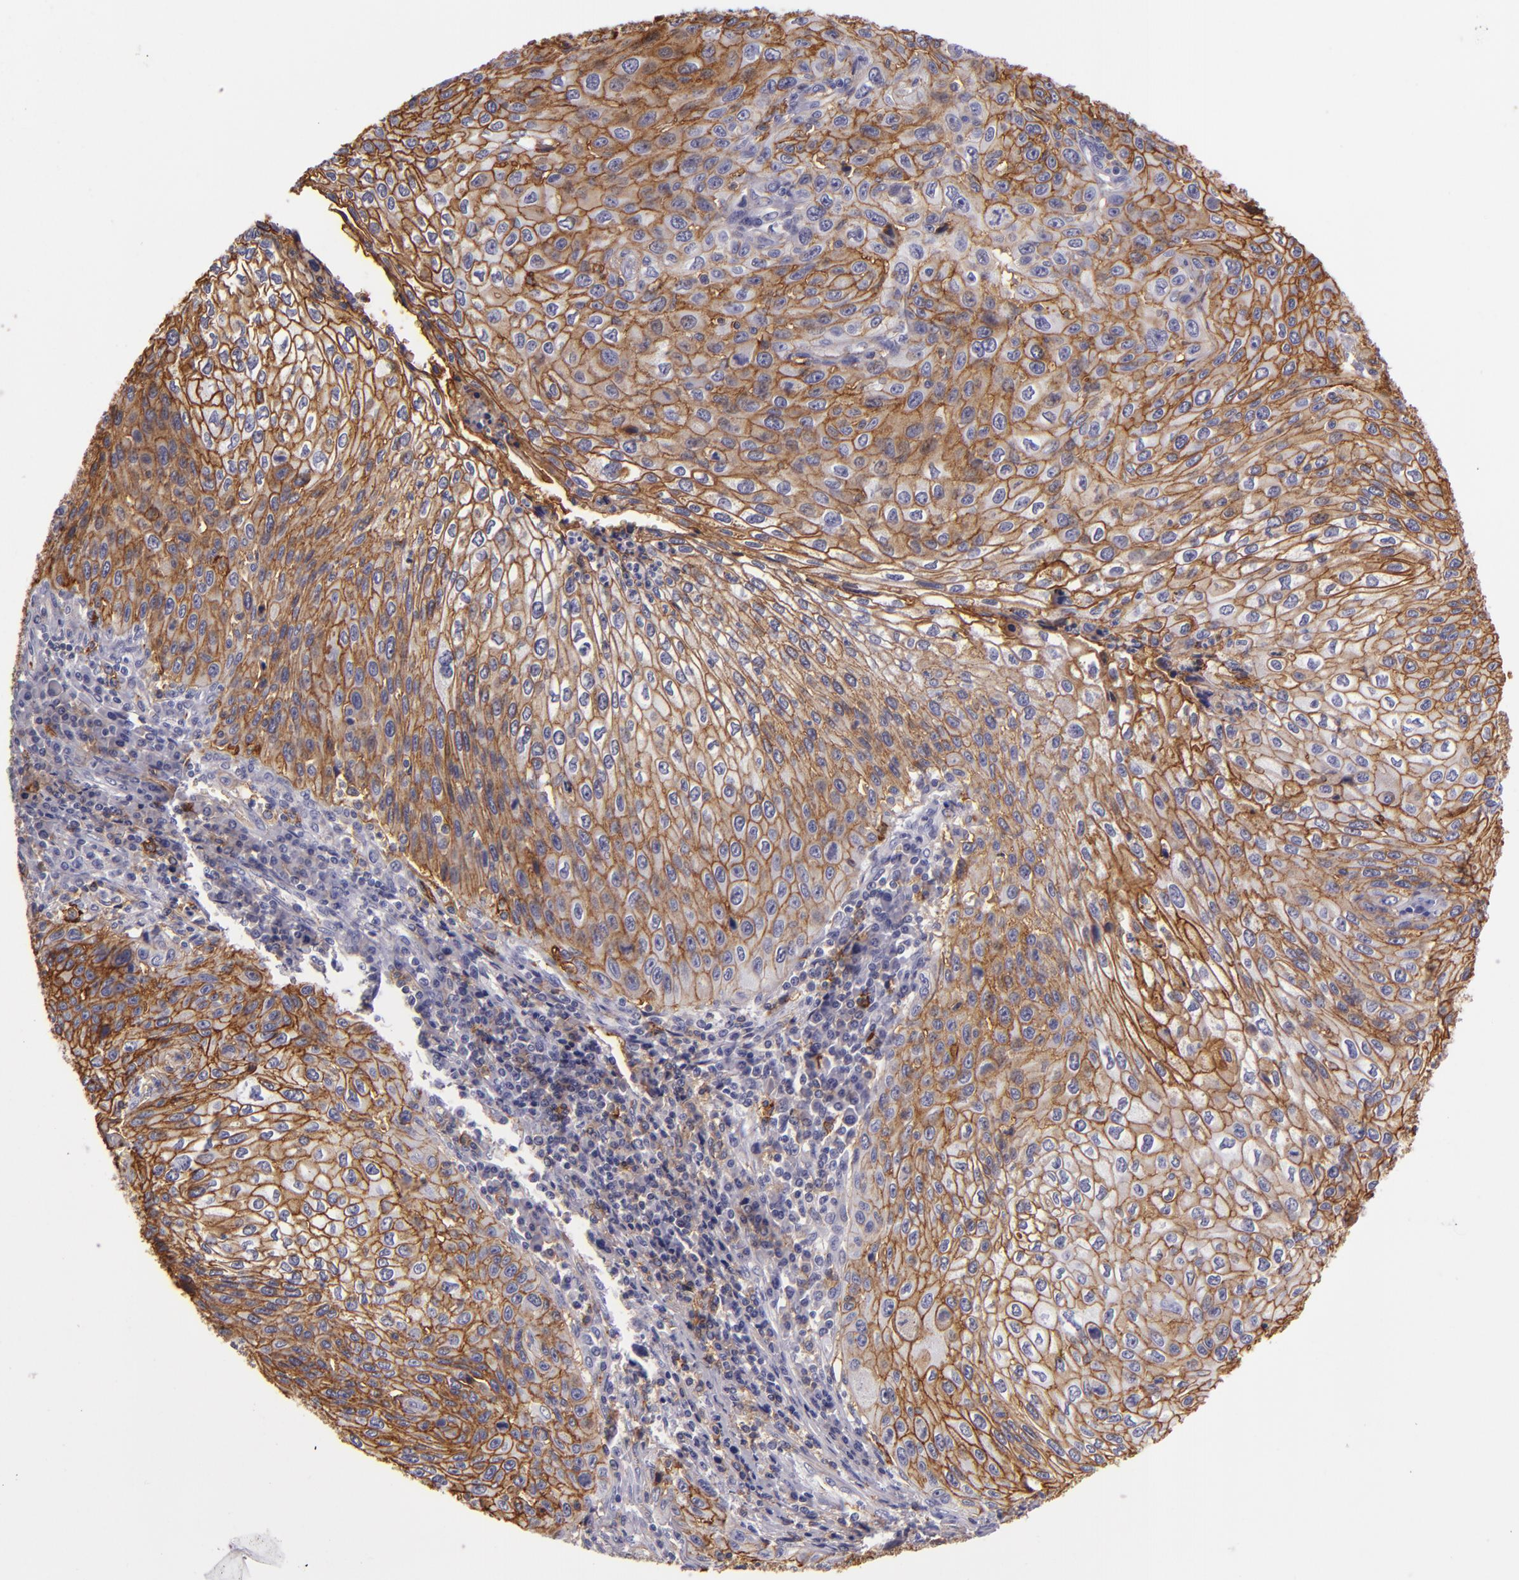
{"staining": {"intensity": "strong", "quantity": ">75%", "location": "cytoplasmic/membranous"}, "tissue": "cervical cancer", "cell_type": "Tumor cells", "image_type": "cancer", "snomed": [{"axis": "morphology", "description": "Squamous cell carcinoma, NOS"}, {"axis": "topography", "description": "Cervix"}], "caption": "Protein expression analysis of human cervical squamous cell carcinoma reveals strong cytoplasmic/membranous expression in about >75% of tumor cells.", "gene": "CD9", "patient": {"sex": "female", "age": 32}}